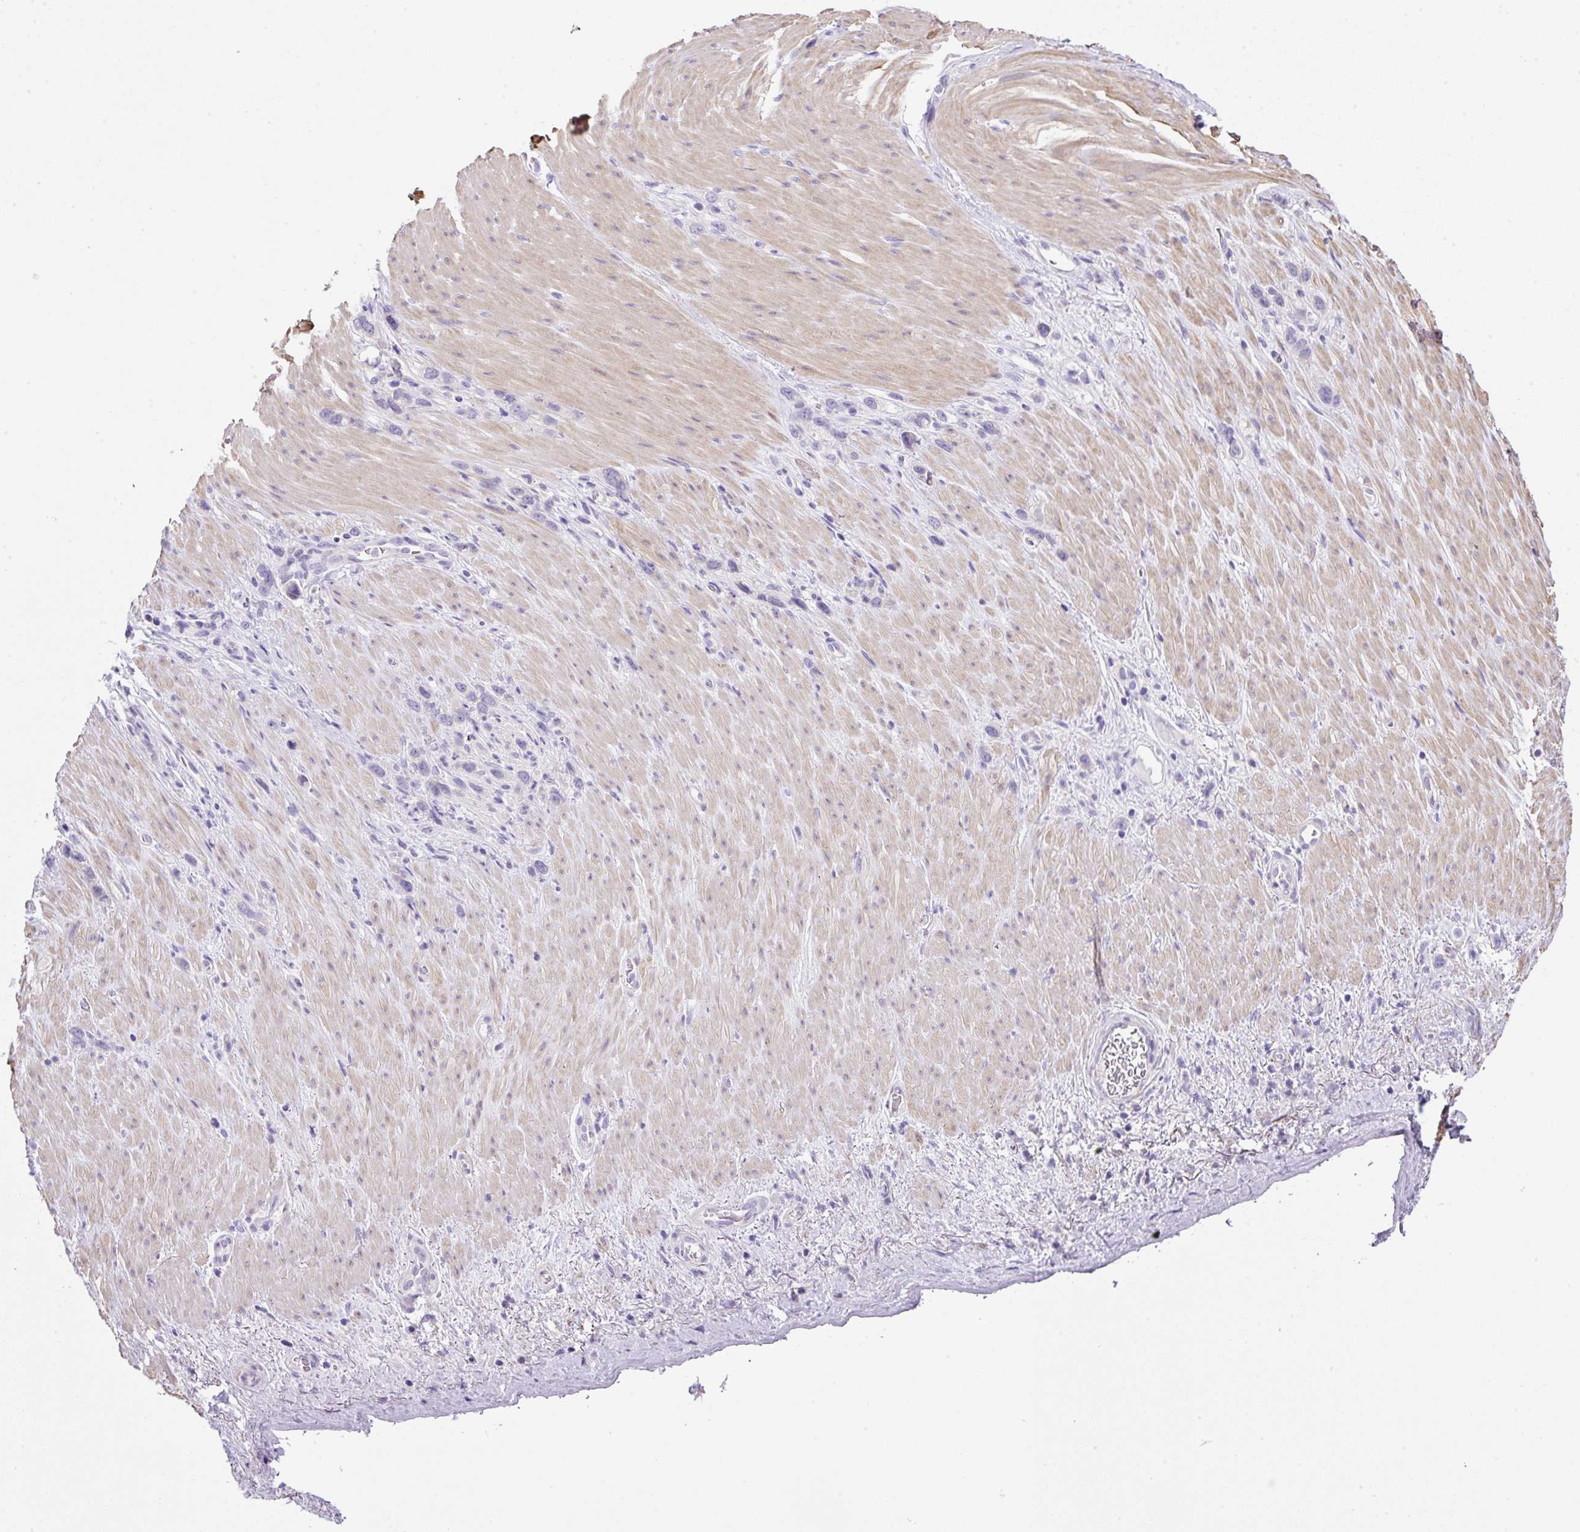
{"staining": {"intensity": "negative", "quantity": "none", "location": "none"}, "tissue": "stomach cancer", "cell_type": "Tumor cells", "image_type": "cancer", "snomed": [{"axis": "morphology", "description": "Adenocarcinoma, NOS"}, {"axis": "topography", "description": "Stomach"}], "caption": "Immunohistochemical staining of stomach adenocarcinoma exhibits no significant staining in tumor cells.", "gene": "NPTN", "patient": {"sex": "female", "age": 65}}